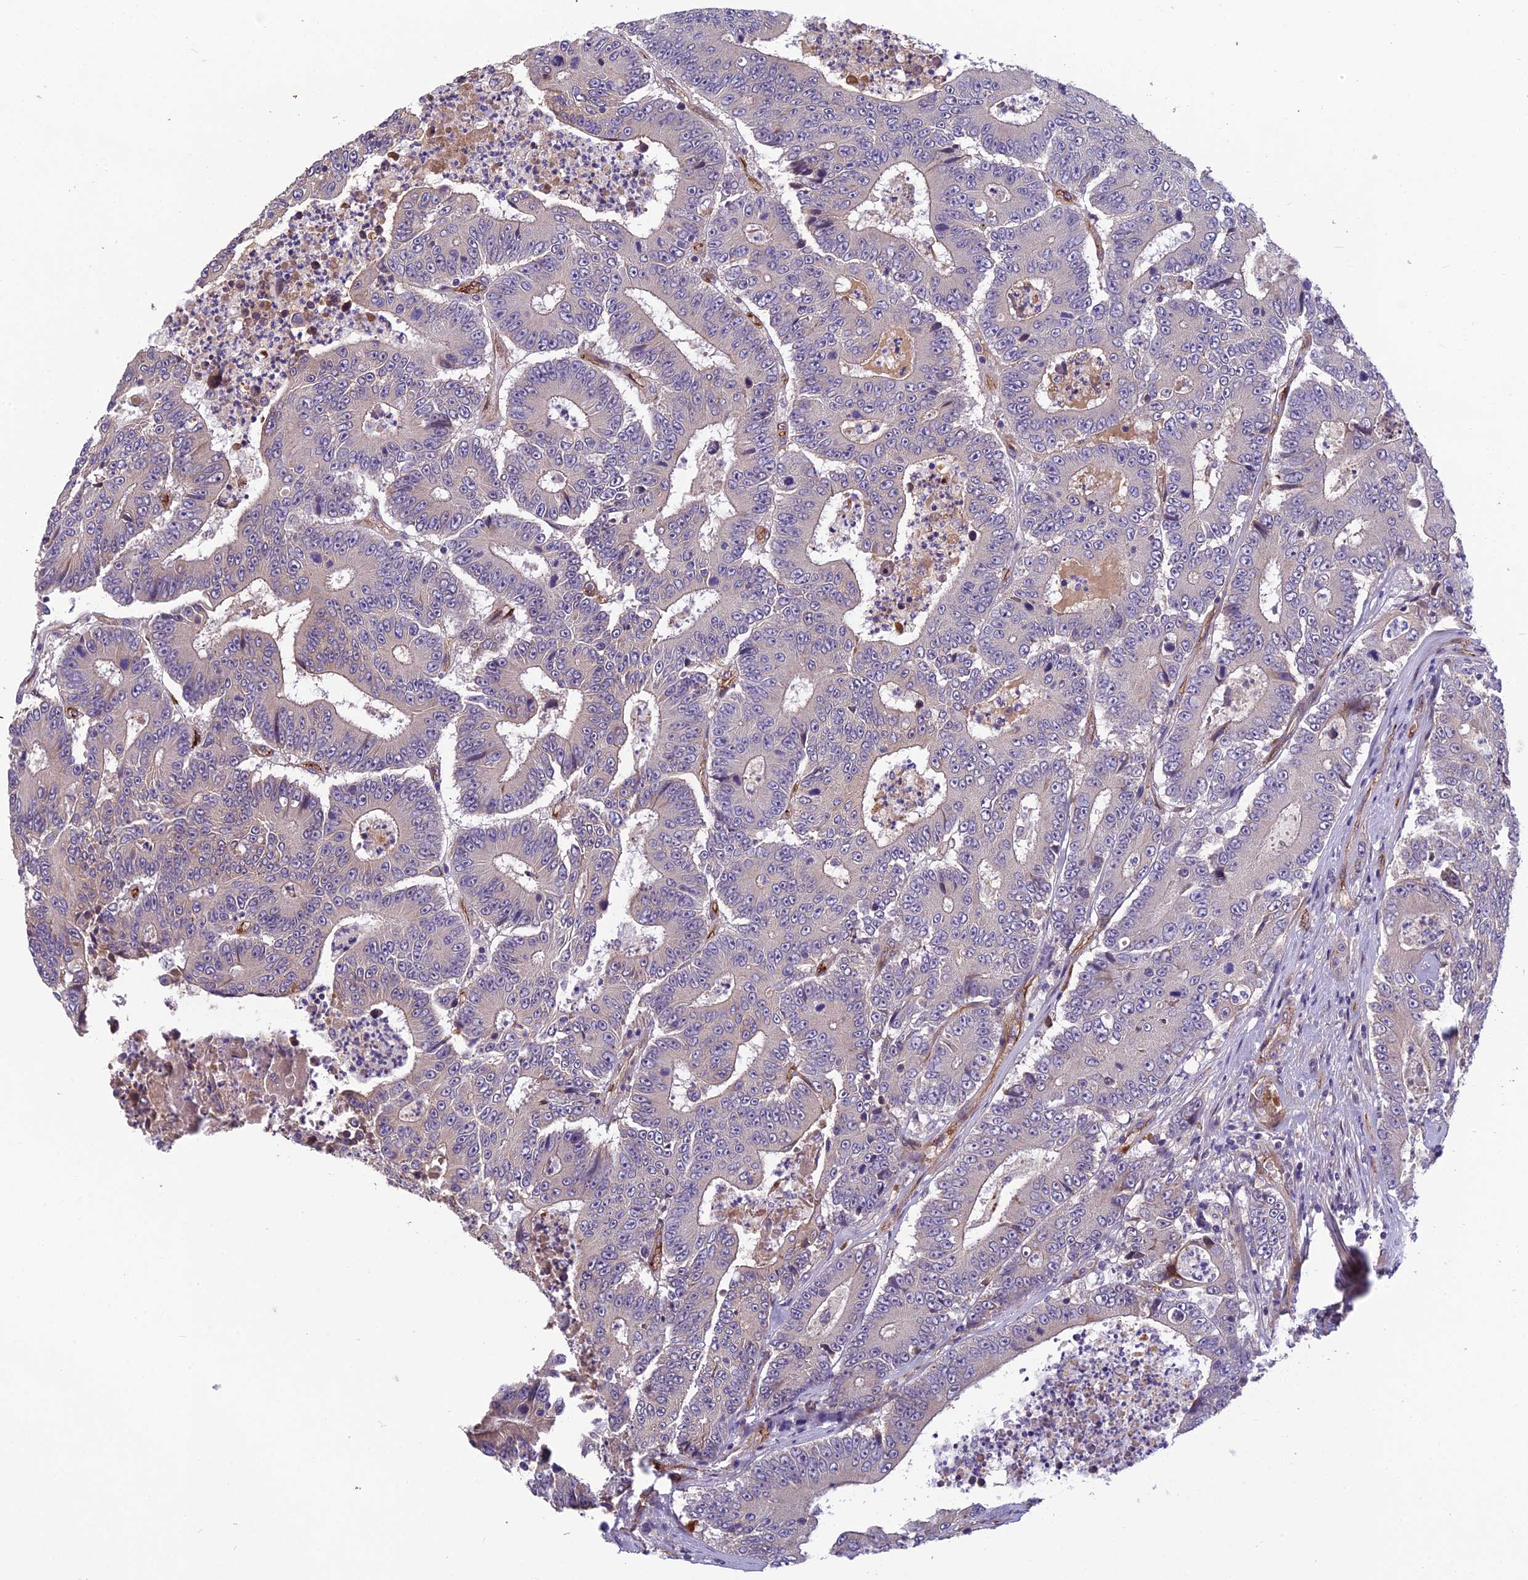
{"staining": {"intensity": "negative", "quantity": "none", "location": "none"}, "tissue": "colorectal cancer", "cell_type": "Tumor cells", "image_type": "cancer", "snomed": [{"axis": "morphology", "description": "Adenocarcinoma, NOS"}, {"axis": "topography", "description": "Colon"}], "caption": "Image shows no significant protein staining in tumor cells of colorectal adenocarcinoma. The staining is performed using DAB brown chromogen with nuclei counter-stained in using hematoxylin.", "gene": "TSPAN15", "patient": {"sex": "male", "age": 83}}